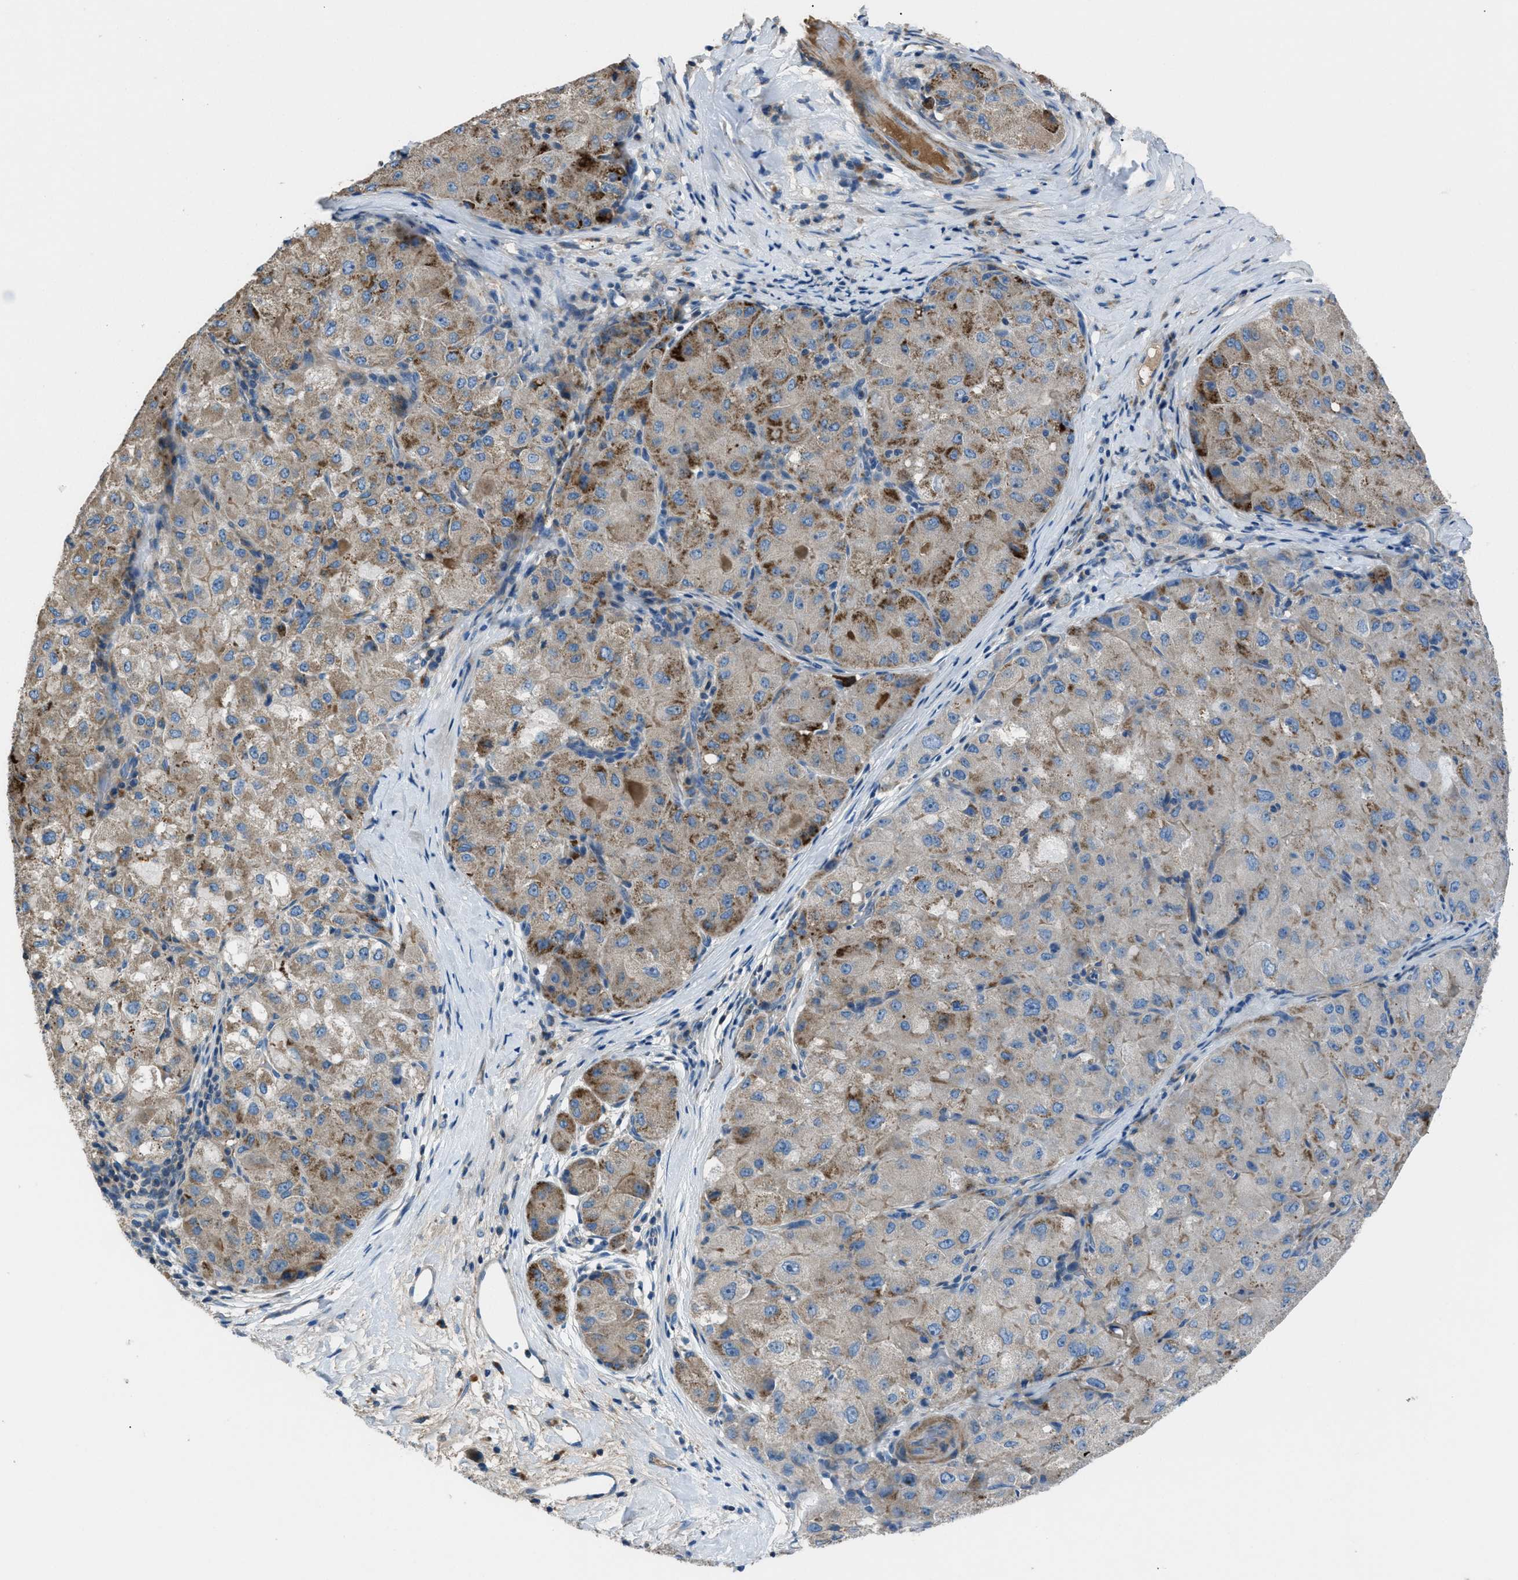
{"staining": {"intensity": "moderate", "quantity": ">75%", "location": "cytoplasmic/membranous"}, "tissue": "liver cancer", "cell_type": "Tumor cells", "image_type": "cancer", "snomed": [{"axis": "morphology", "description": "Carcinoma, Hepatocellular, NOS"}, {"axis": "topography", "description": "Liver"}], "caption": "The photomicrograph exhibits a brown stain indicating the presence of a protein in the cytoplasmic/membranous of tumor cells in hepatocellular carcinoma (liver).", "gene": "SGCZ", "patient": {"sex": "male", "age": 80}}